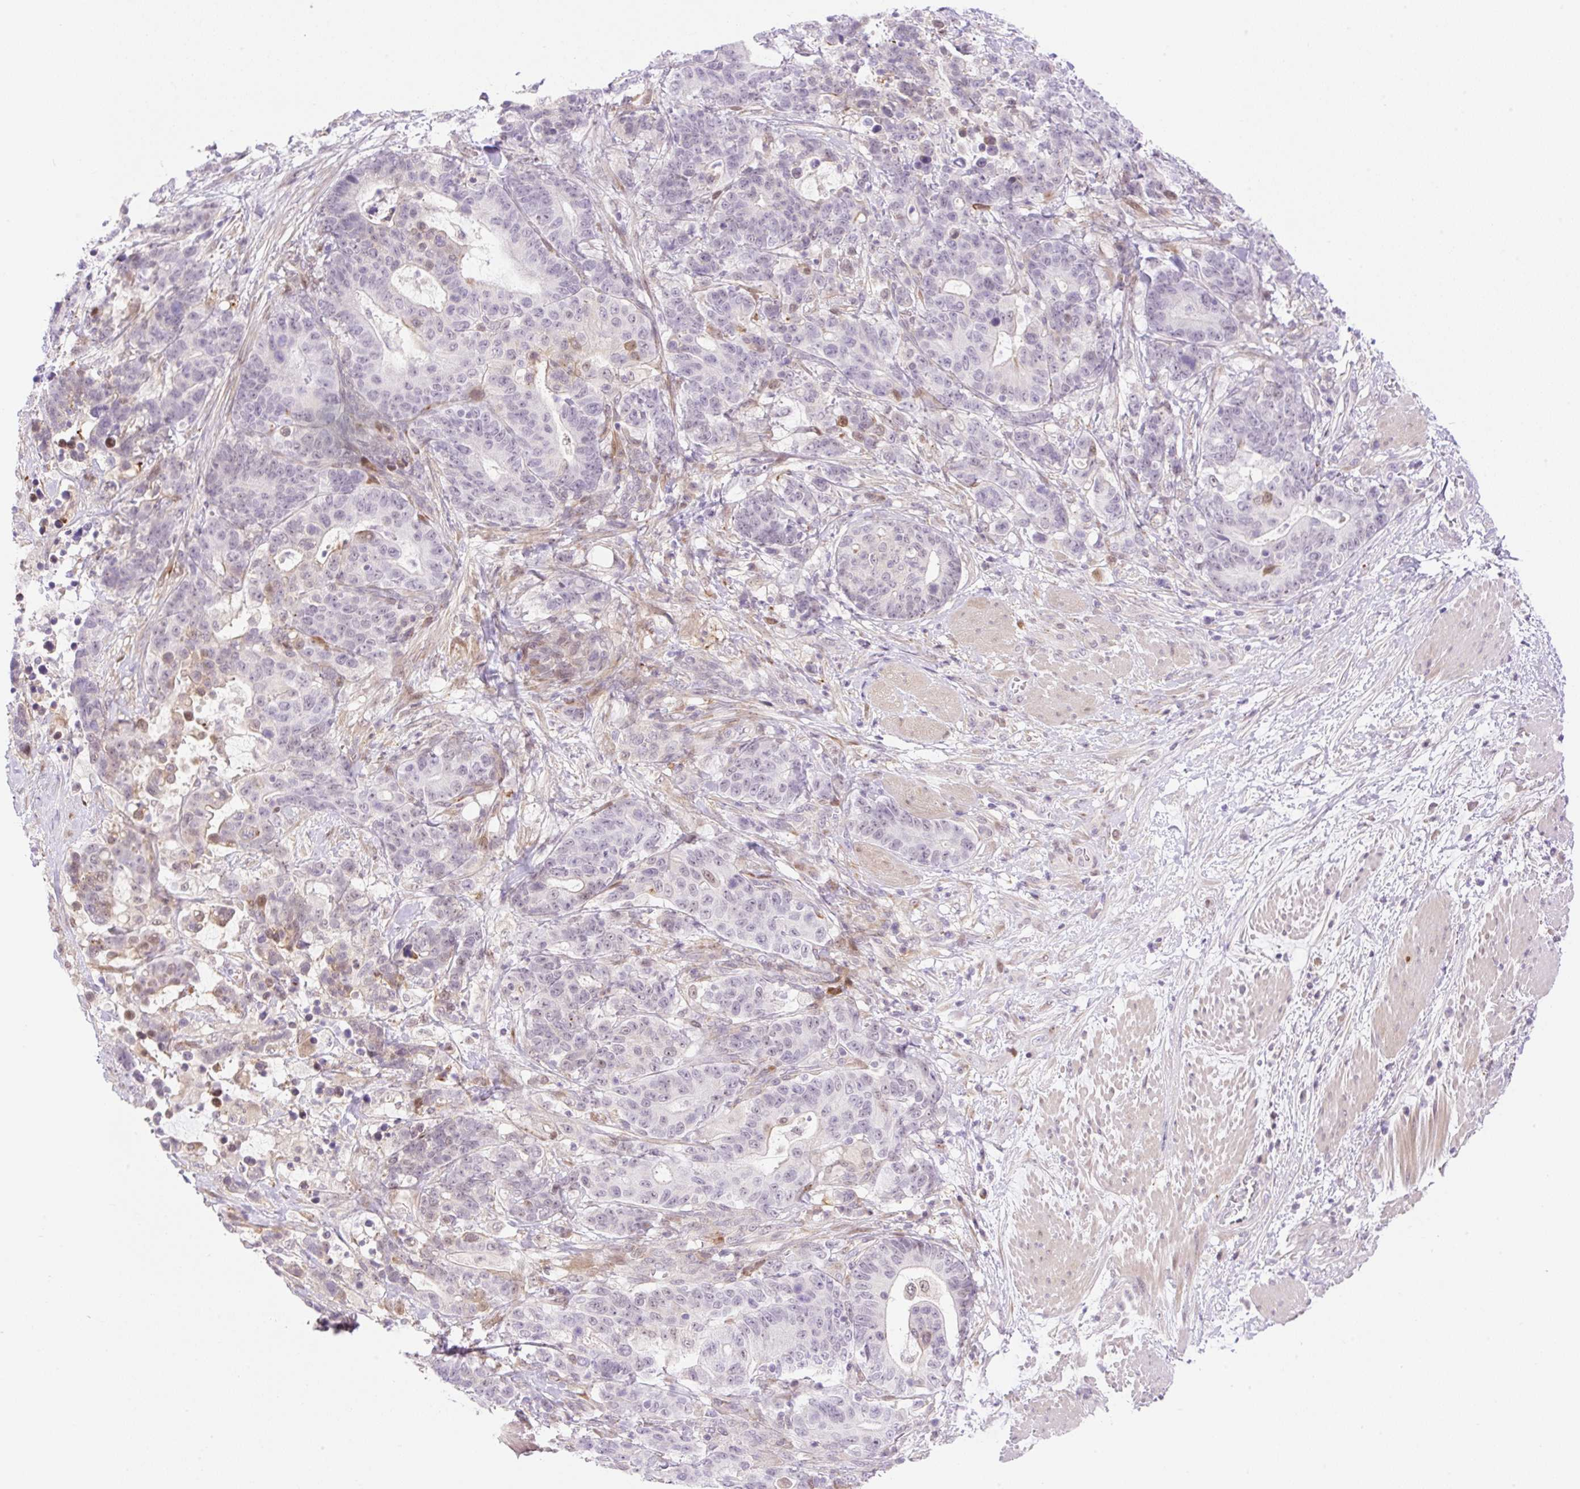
{"staining": {"intensity": "negative", "quantity": "none", "location": "none"}, "tissue": "stomach cancer", "cell_type": "Tumor cells", "image_type": "cancer", "snomed": [{"axis": "morphology", "description": "Normal tissue, NOS"}, {"axis": "morphology", "description": "Adenocarcinoma, NOS"}, {"axis": "topography", "description": "Stomach"}], "caption": "Immunohistochemistry (IHC) micrograph of human stomach cancer stained for a protein (brown), which reveals no staining in tumor cells.", "gene": "ZFP41", "patient": {"sex": "female", "age": 64}}